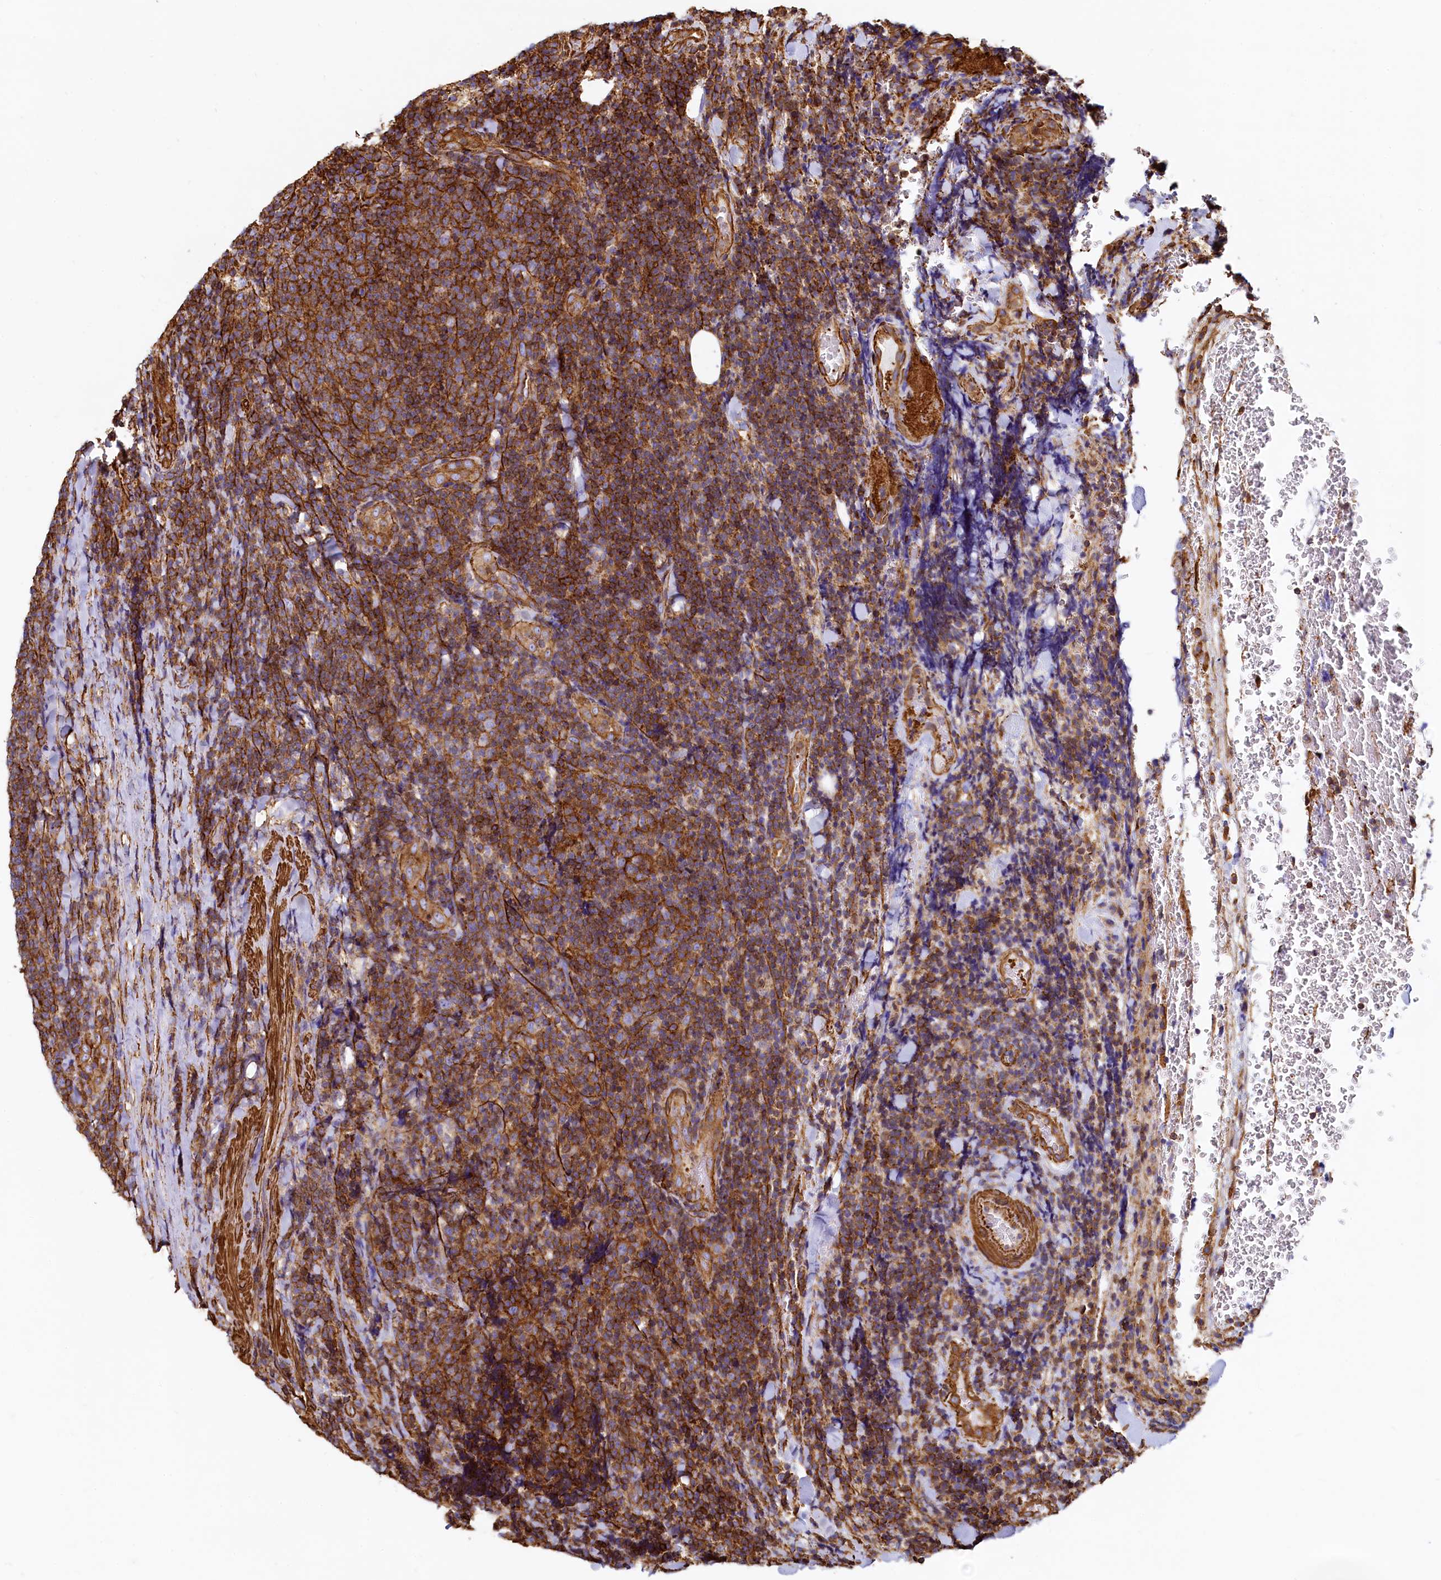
{"staining": {"intensity": "strong", "quantity": ">75%", "location": "cytoplasmic/membranous"}, "tissue": "lymphoma", "cell_type": "Tumor cells", "image_type": "cancer", "snomed": [{"axis": "morphology", "description": "Malignant lymphoma, non-Hodgkin's type, Low grade"}, {"axis": "topography", "description": "Lymph node"}], "caption": "Lymphoma stained with DAB IHC displays high levels of strong cytoplasmic/membranous expression in about >75% of tumor cells.", "gene": "THBS1", "patient": {"sex": "male", "age": 66}}